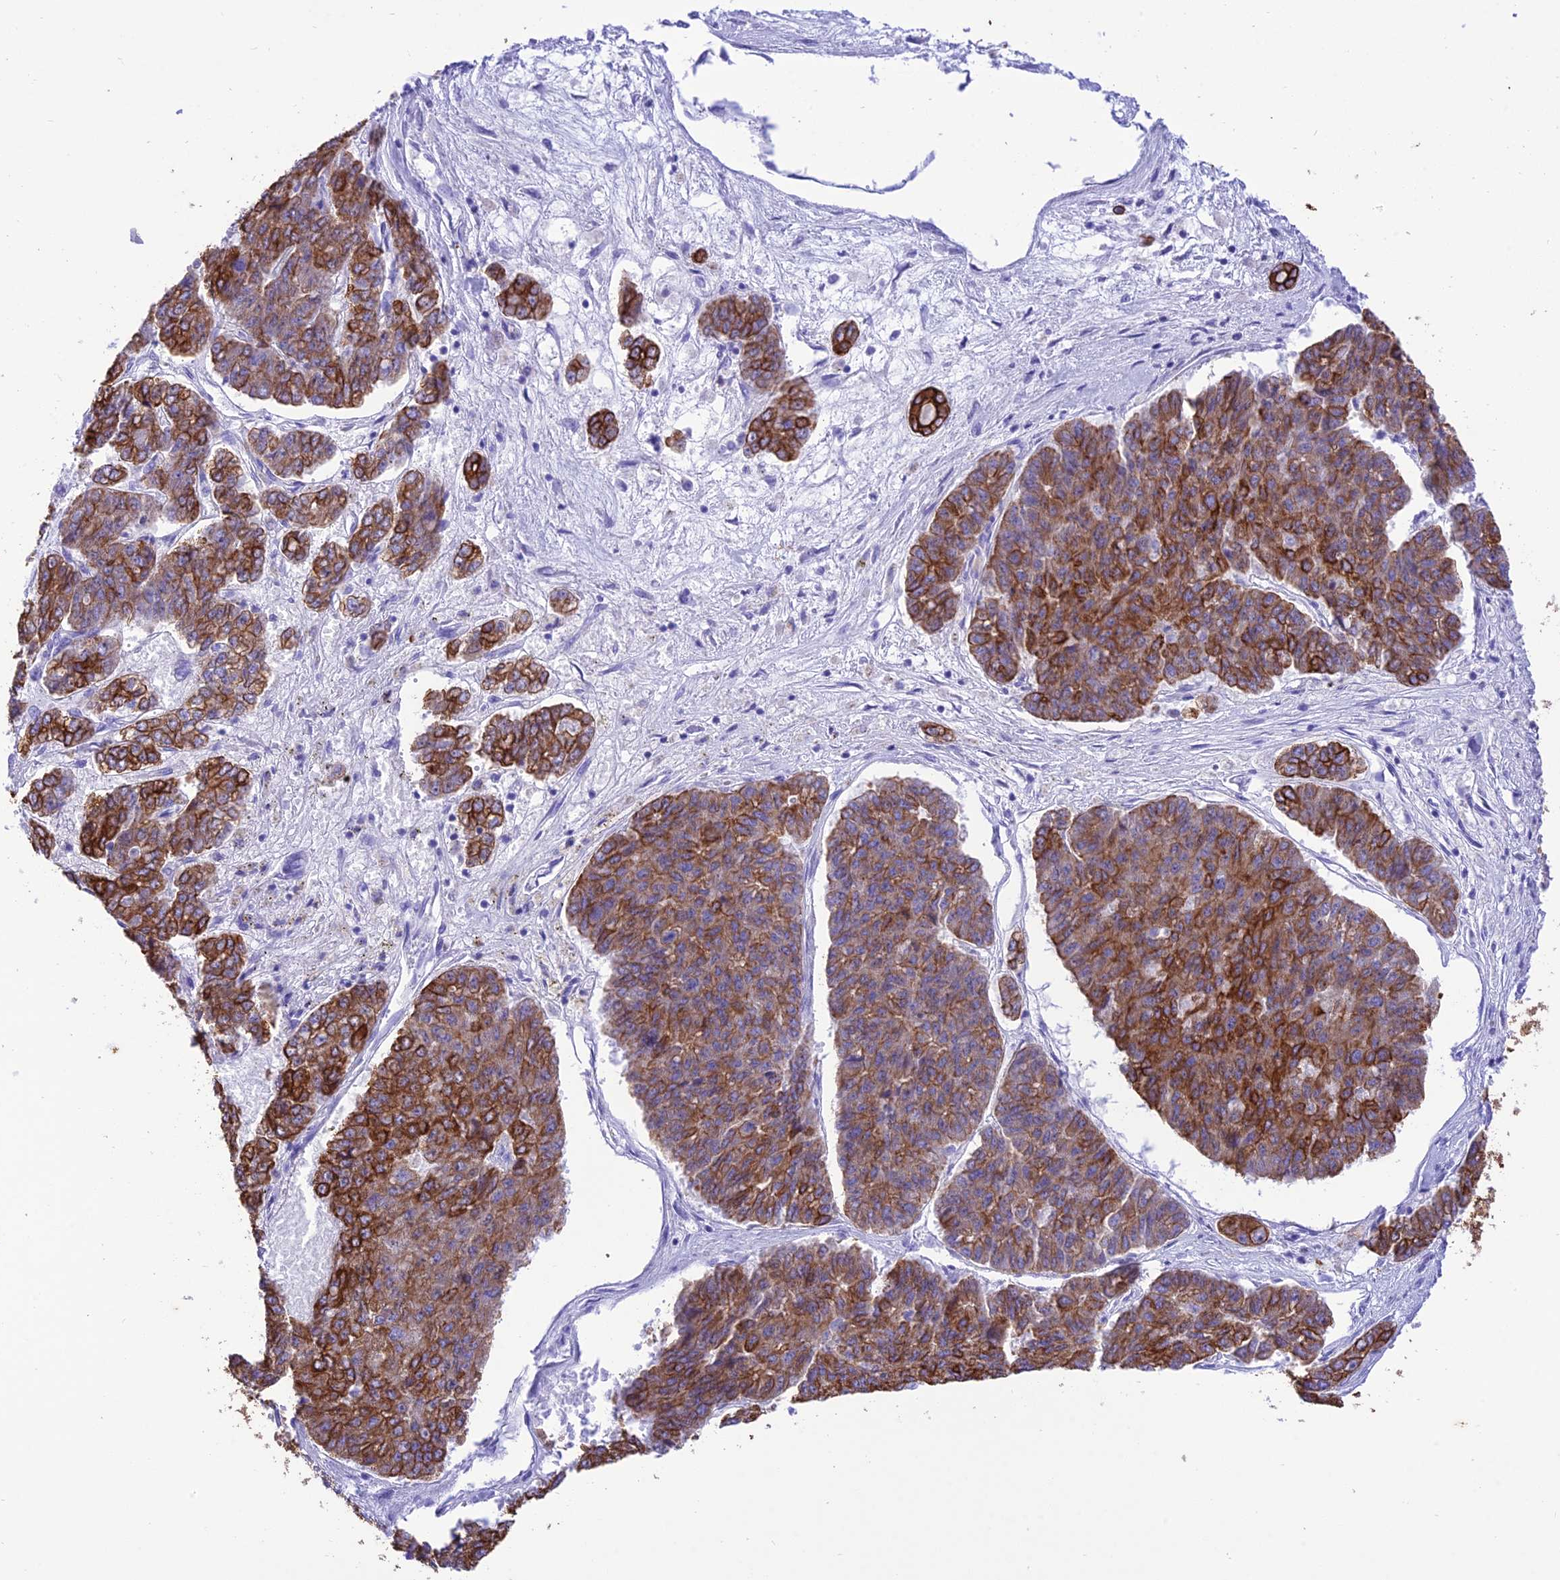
{"staining": {"intensity": "strong", "quantity": ">75%", "location": "cytoplasmic/membranous"}, "tissue": "pancreatic cancer", "cell_type": "Tumor cells", "image_type": "cancer", "snomed": [{"axis": "morphology", "description": "Adenocarcinoma, NOS"}, {"axis": "topography", "description": "Pancreas"}], "caption": "Pancreatic cancer (adenocarcinoma) stained with a protein marker displays strong staining in tumor cells.", "gene": "VPS52", "patient": {"sex": "male", "age": 50}}